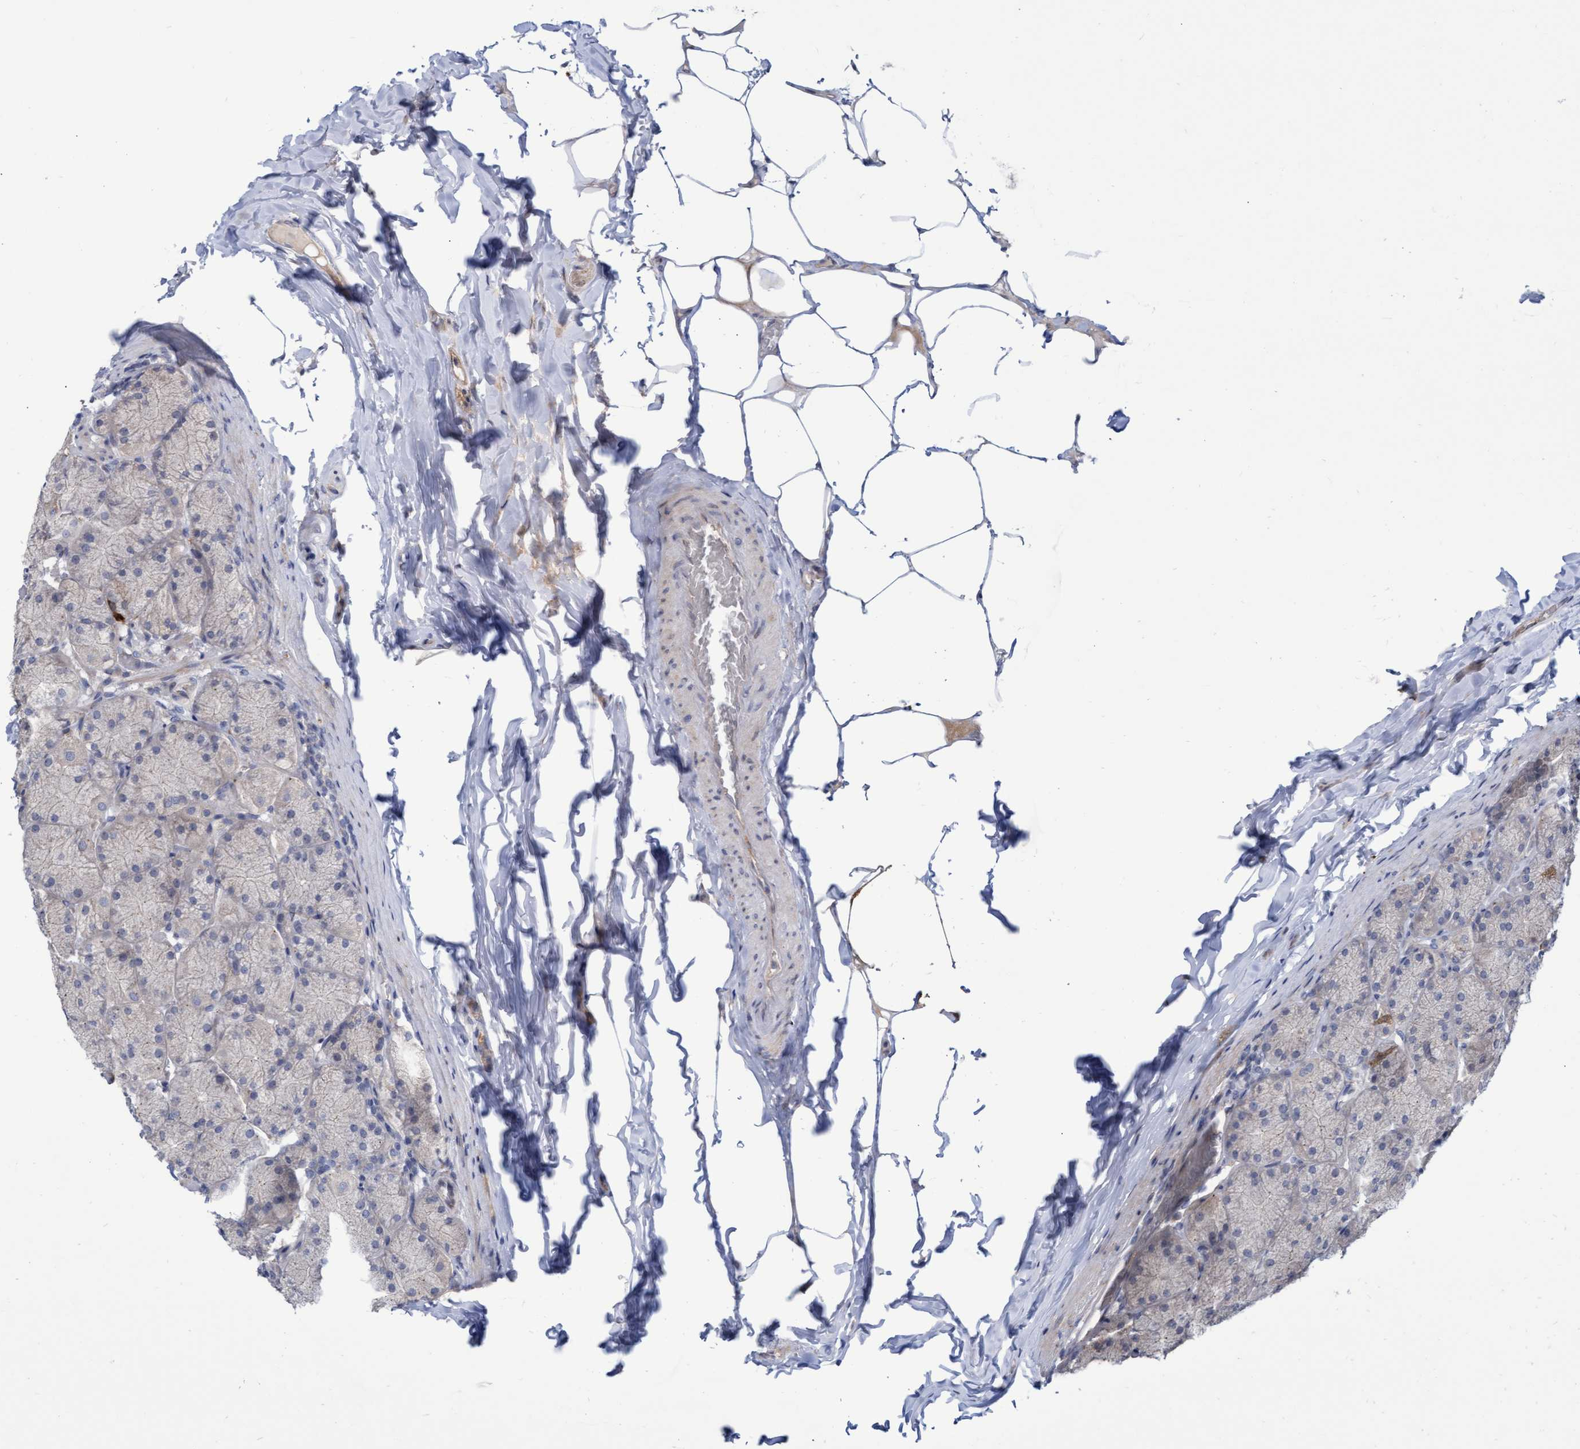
{"staining": {"intensity": "moderate", "quantity": "<25%", "location": "cytoplasmic/membranous"}, "tissue": "stomach", "cell_type": "Glandular cells", "image_type": "normal", "snomed": [{"axis": "morphology", "description": "Normal tissue, NOS"}, {"axis": "topography", "description": "Stomach, upper"}], "caption": "Human stomach stained with a brown dye displays moderate cytoplasmic/membranous positive expression in about <25% of glandular cells.", "gene": "ABCF2", "patient": {"sex": "female", "age": 56}}